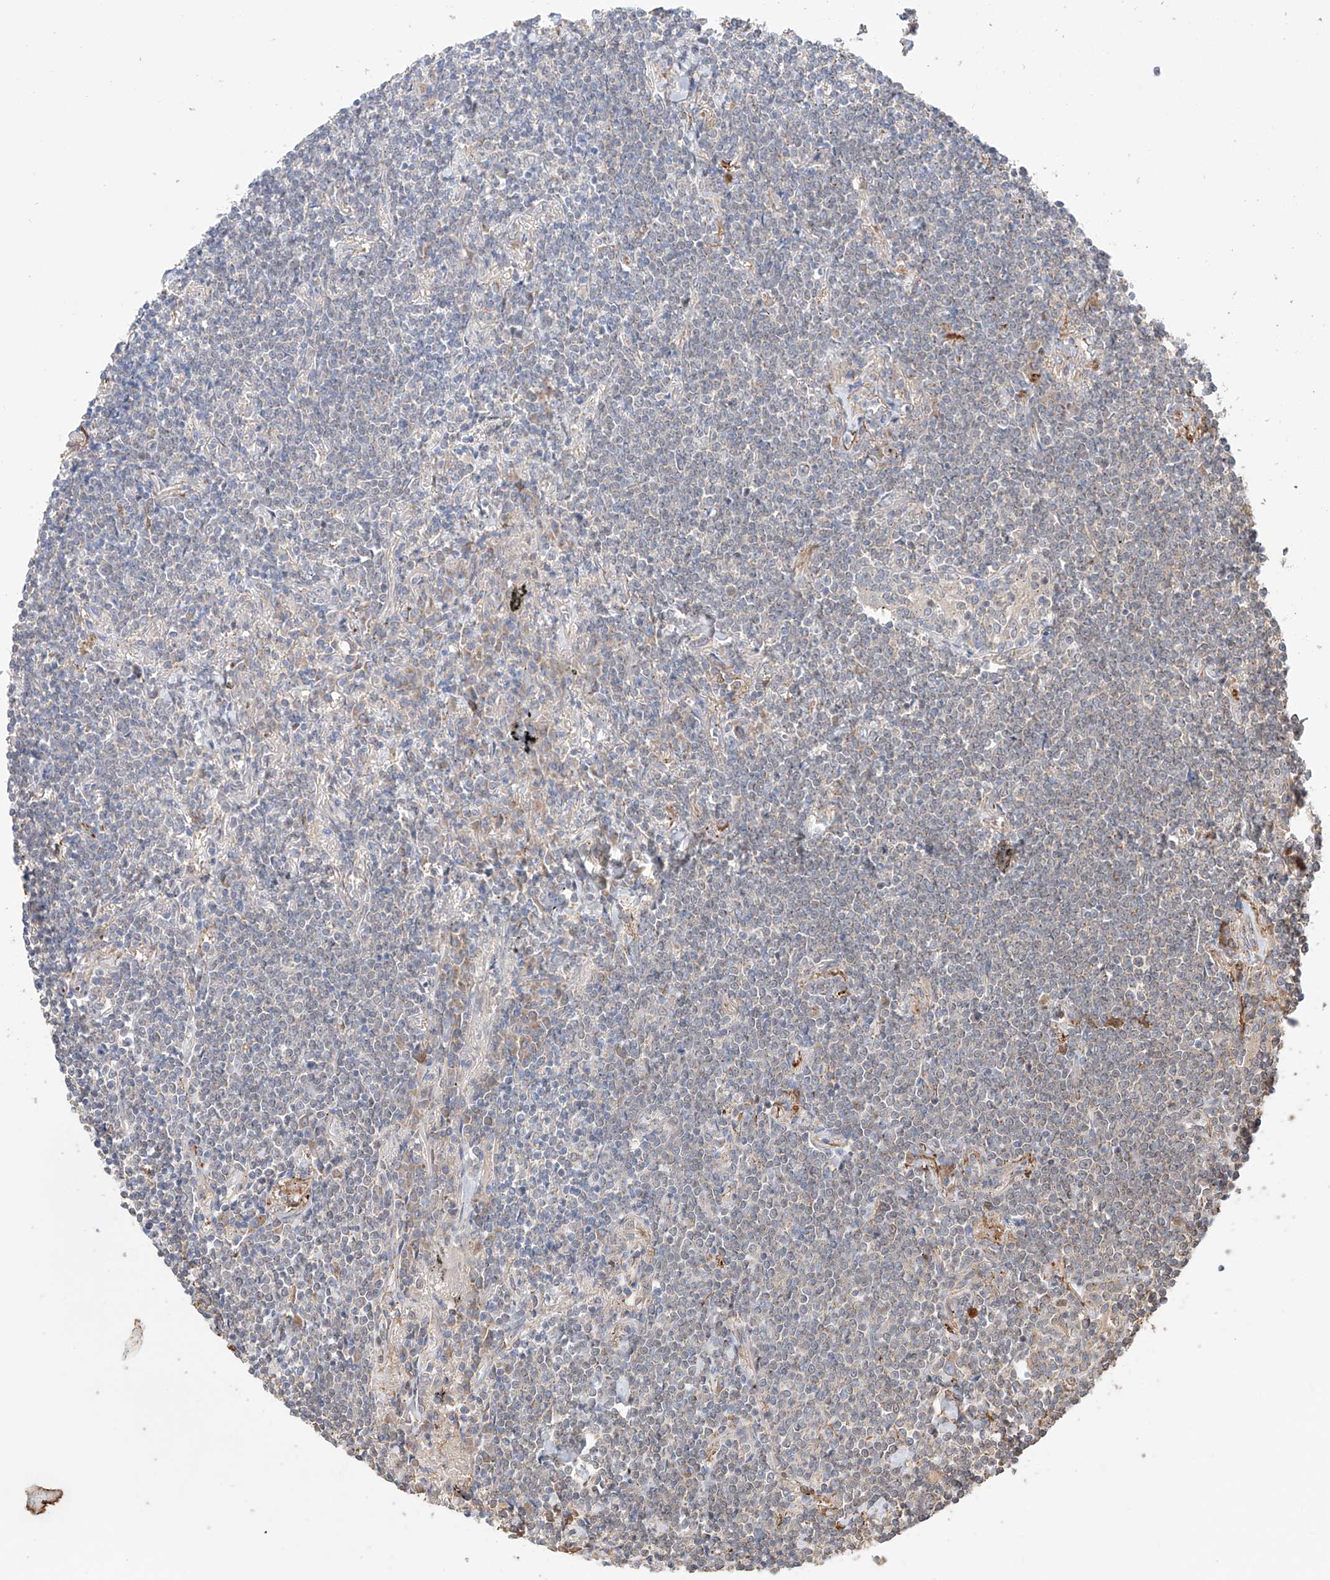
{"staining": {"intensity": "negative", "quantity": "none", "location": "none"}, "tissue": "lymphoma", "cell_type": "Tumor cells", "image_type": "cancer", "snomed": [{"axis": "morphology", "description": "Malignant lymphoma, non-Hodgkin's type, Low grade"}, {"axis": "topography", "description": "Lung"}], "caption": "A photomicrograph of human lymphoma is negative for staining in tumor cells.", "gene": "MOSPD1", "patient": {"sex": "female", "age": 71}}